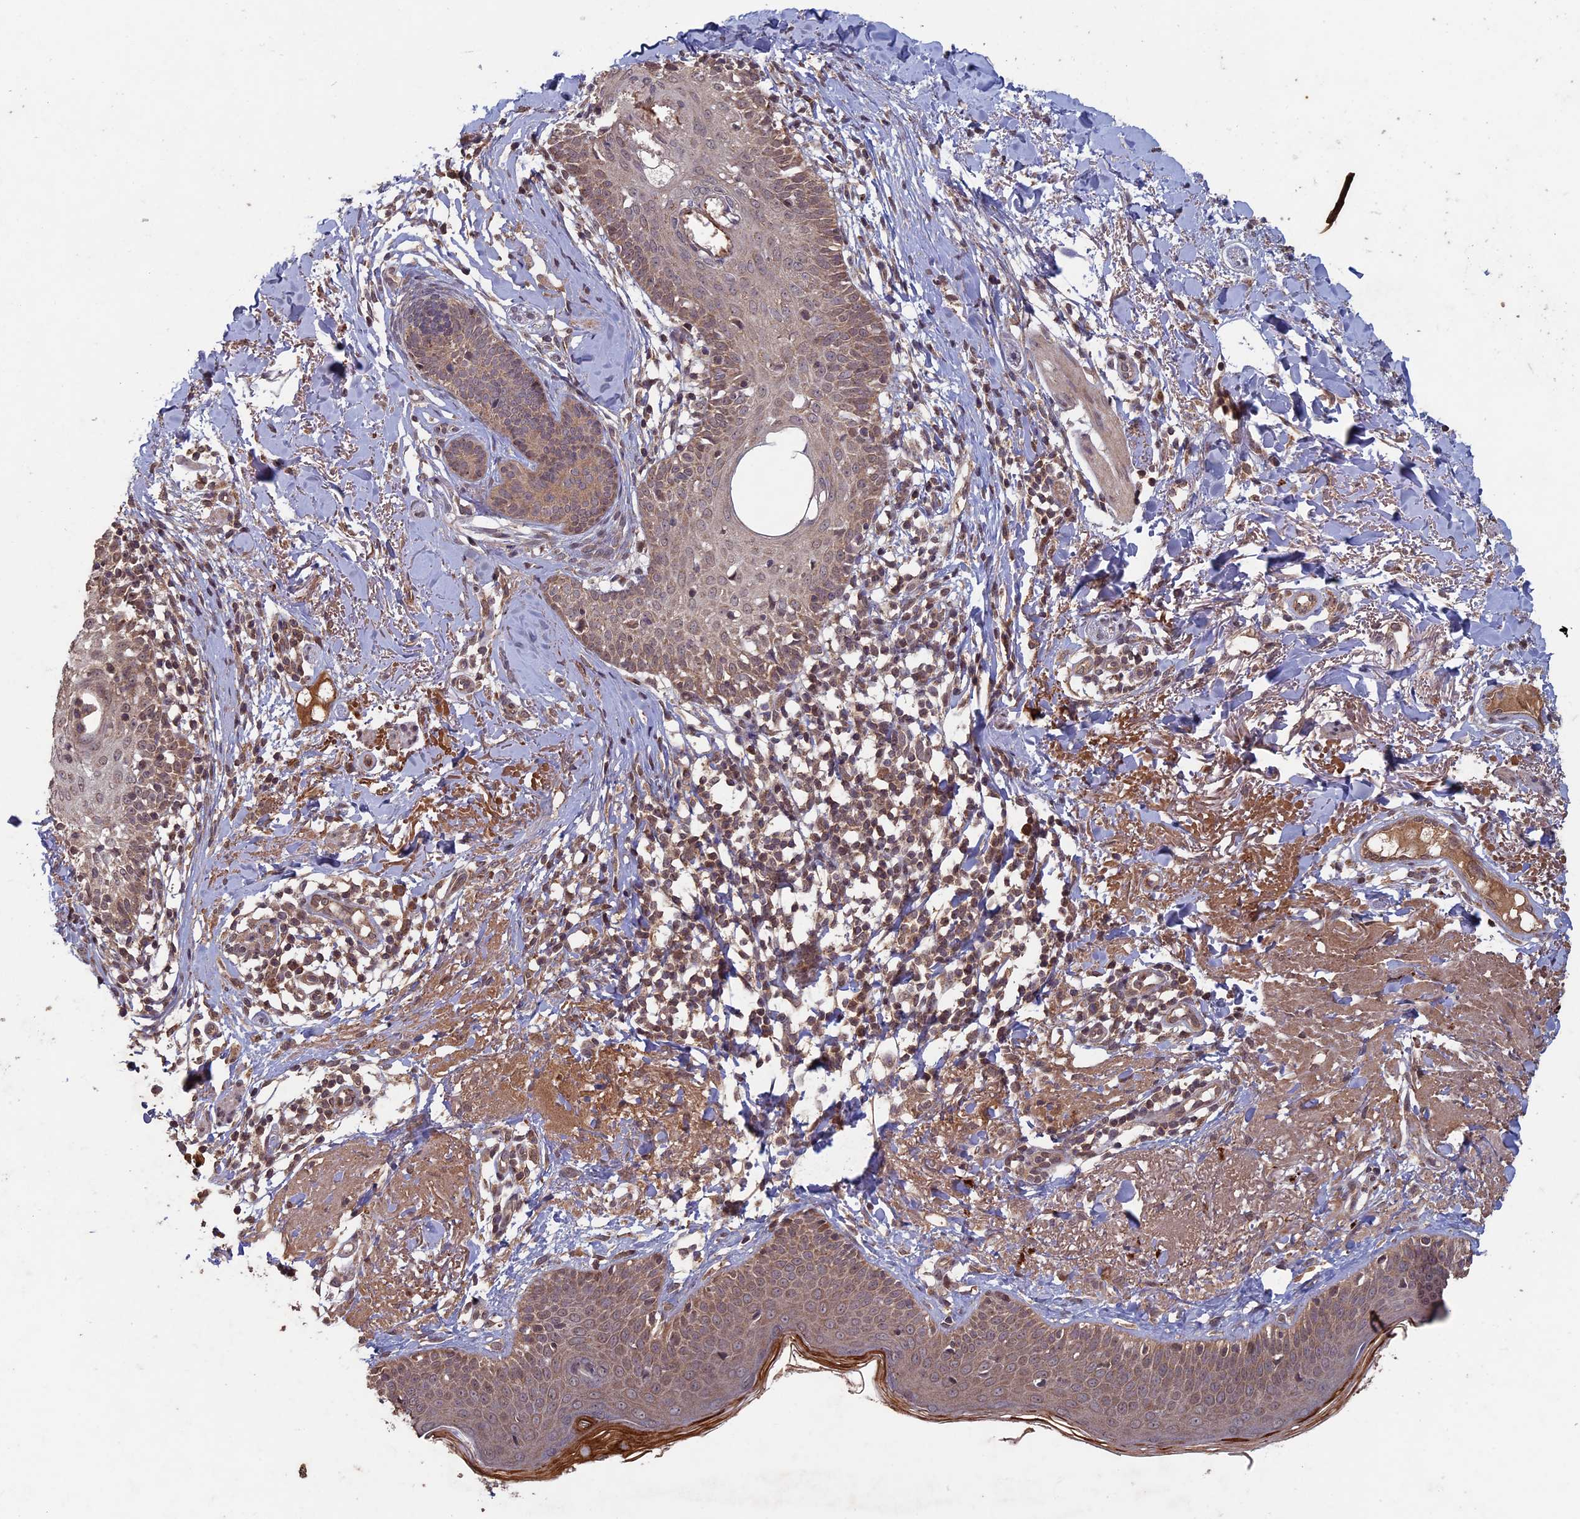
{"staining": {"intensity": "weak", "quantity": ">75%", "location": "cytoplasmic/membranous"}, "tissue": "skin cancer", "cell_type": "Tumor cells", "image_type": "cancer", "snomed": [{"axis": "morphology", "description": "Basal cell carcinoma"}, {"axis": "topography", "description": "Skin"}], "caption": "Immunohistochemistry (DAB (3,3'-diaminobenzidine)) staining of human skin cancer (basal cell carcinoma) reveals weak cytoplasmic/membranous protein expression in about >75% of tumor cells.", "gene": "RCCD1", "patient": {"sex": "female", "age": 61}}